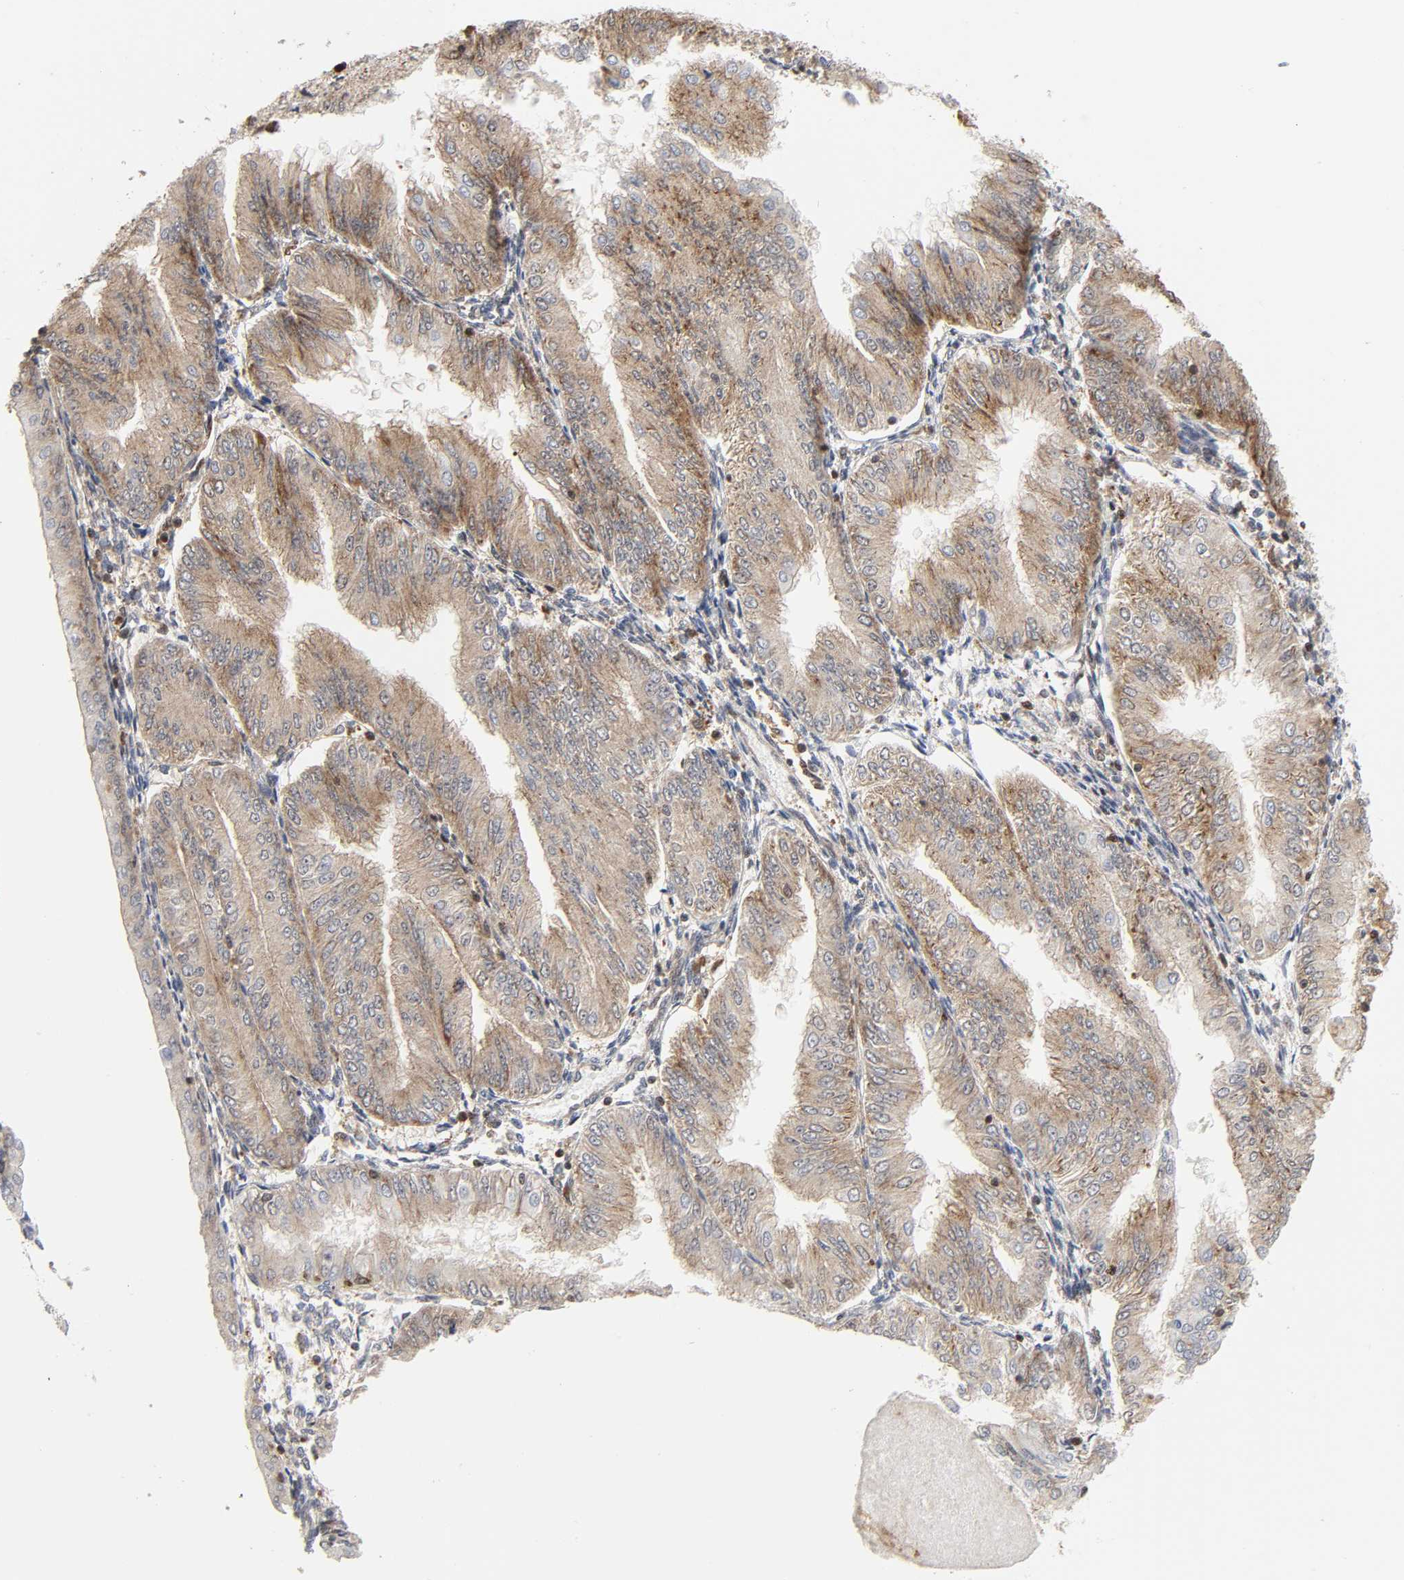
{"staining": {"intensity": "weak", "quantity": ">75%", "location": "cytoplasmic/membranous"}, "tissue": "endometrial cancer", "cell_type": "Tumor cells", "image_type": "cancer", "snomed": [{"axis": "morphology", "description": "Adenocarcinoma, NOS"}, {"axis": "topography", "description": "Endometrium"}], "caption": "Endometrial cancer (adenocarcinoma) tissue demonstrates weak cytoplasmic/membranous expression in about >75% of tumor cells, visualized by immunohistochemistry.", "gene": "MAPK1", "patient": {"sex": "female", "age": 53}}